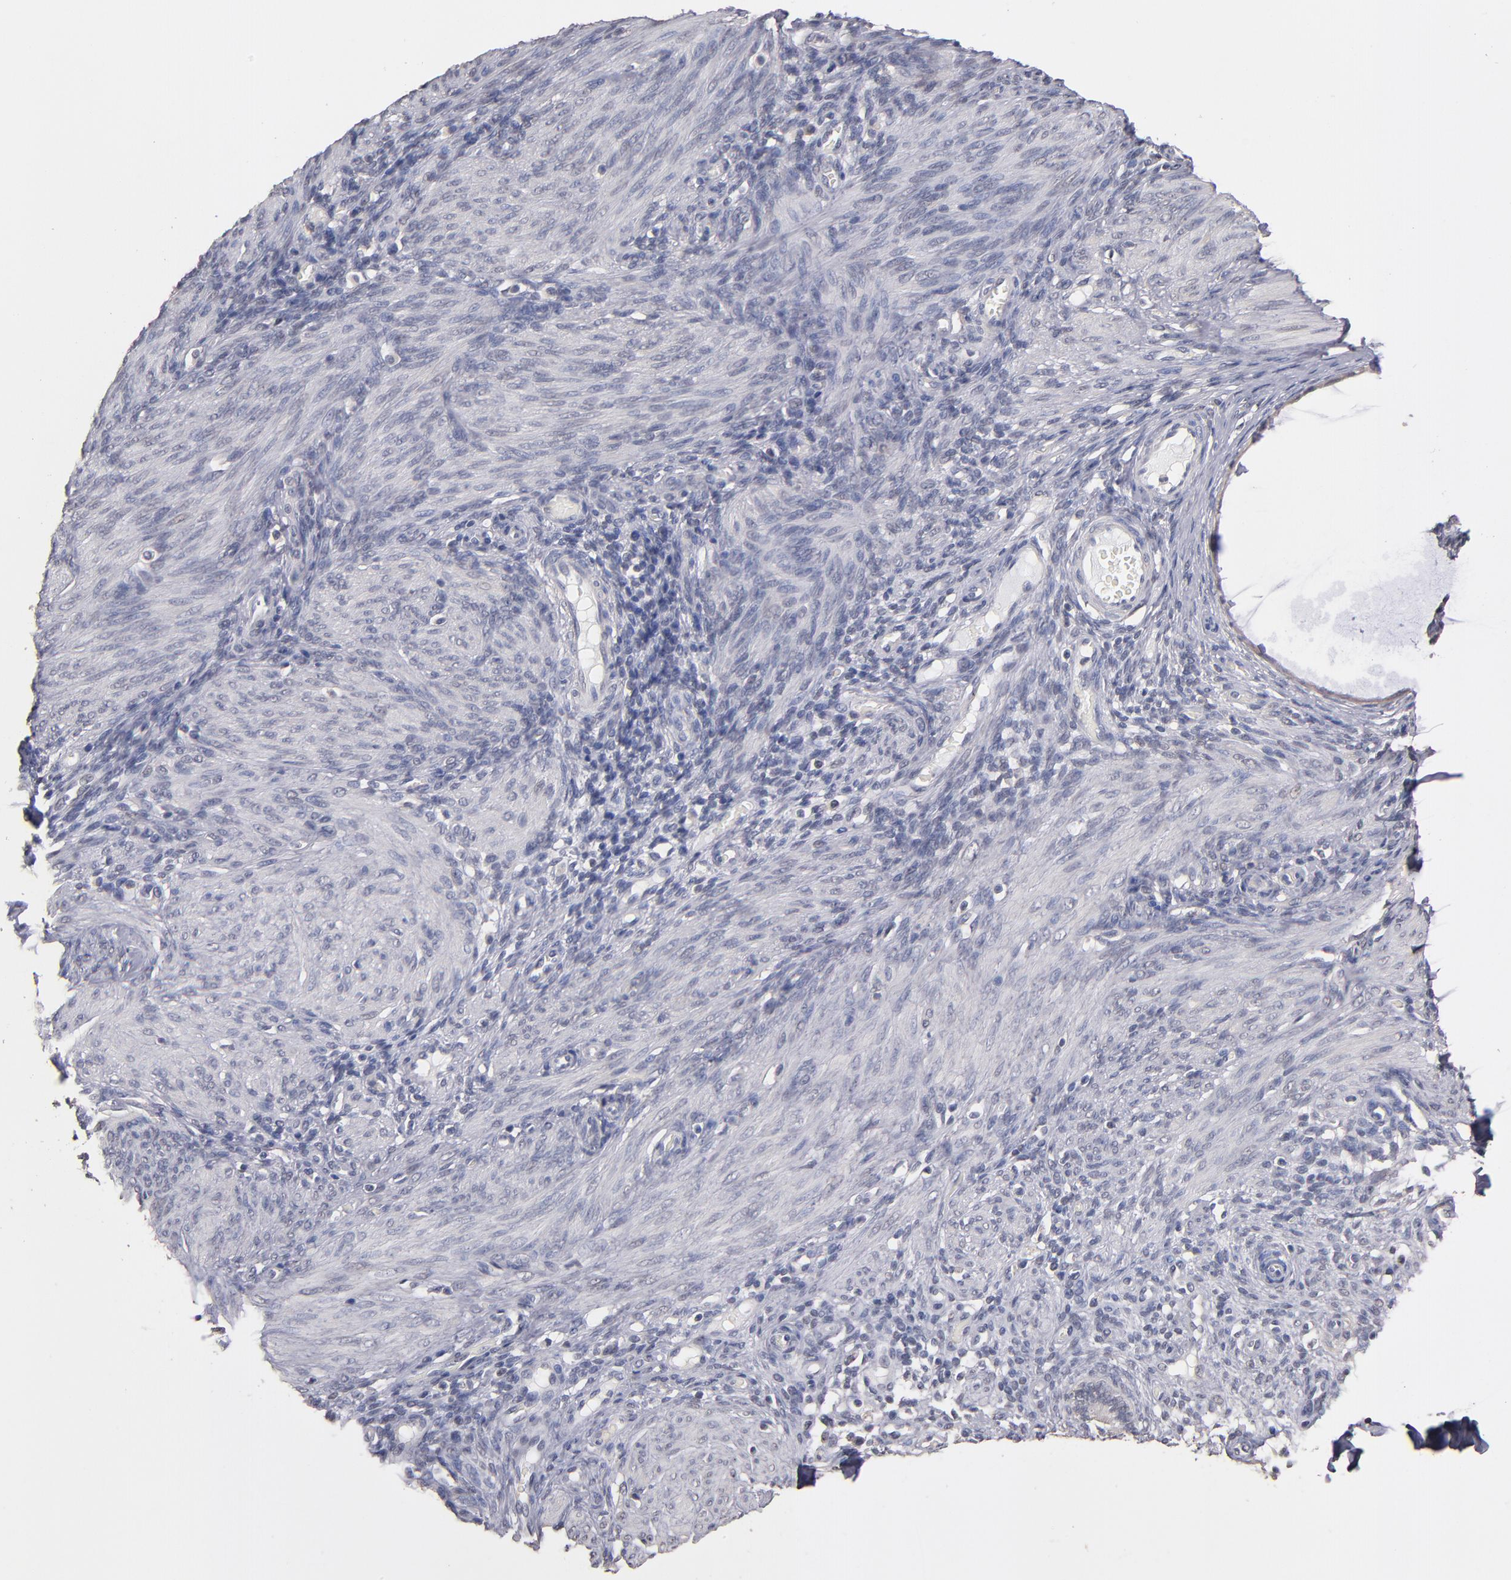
{"staining": {"intensity": "weak", "quantity": "25%-75%", "location": "cytoplasmic/membranous"}, "tissue": "endometrium", "cell_type": "Cells in endometrial stroma", "image_type": "normal", "snomed": [{"axis": "morphology", "description": "Normal tissue, NOS"}, {"axis": "topography", "description": "Endometrium"}], "caption": "Immunohistochemical staining of benign endometrium displays 25%-75% levels of weak cytoplasmic/membranous protein staining in approximately 25%-75% of cells in endometrial stroma.", "gene": "PSMD10", "patient": {"sex": "female", "age": 72}}